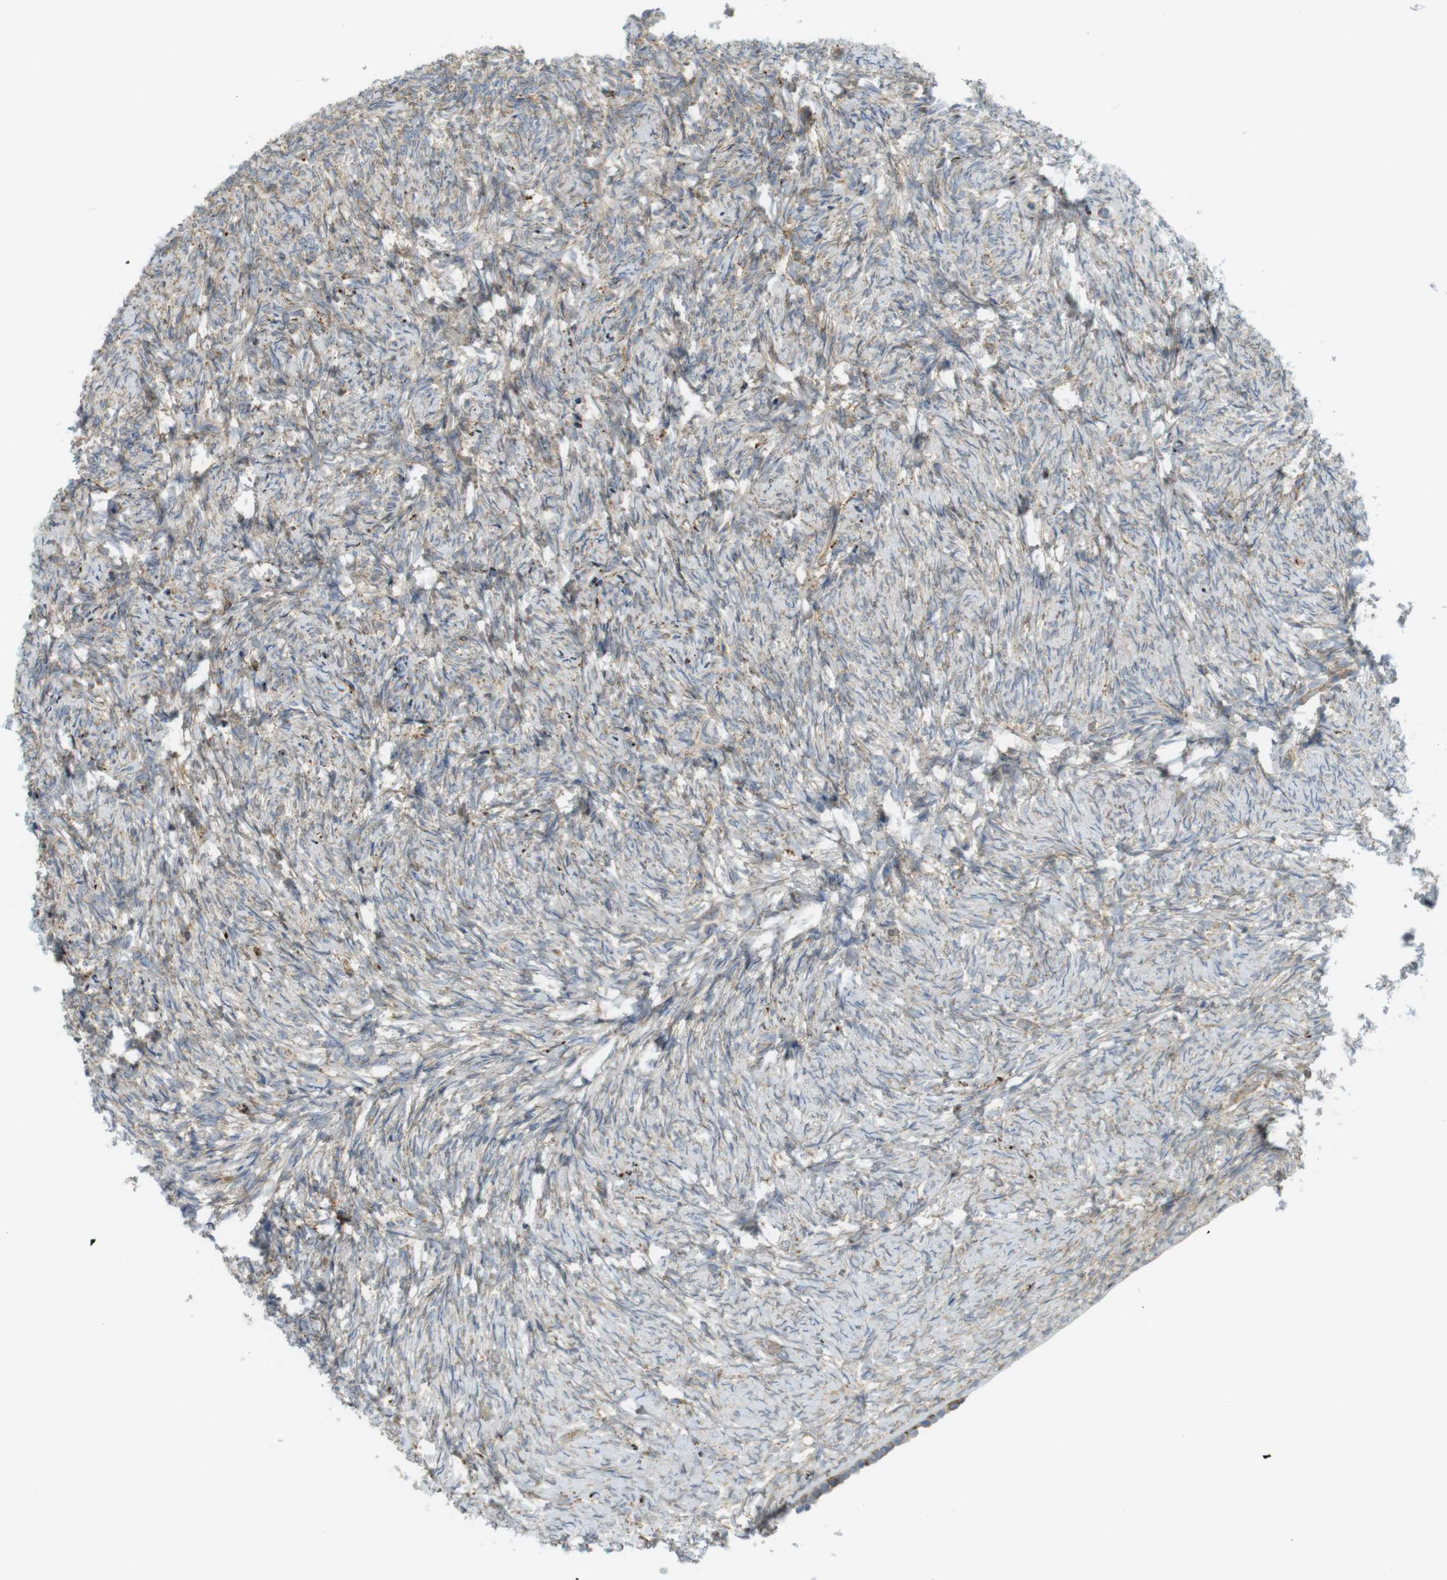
{"staining": {"intensity": "weak", "quantity": ">75%", "location": "cytoplasmic/membranous"}, "tissue": "ovary", "cell_type": "Follicle cells", "image_type": "normal", "snomed": [{"axis": "morphology", "description": "Normal tissue, NOS"}, {"axis": "topography", "description": "Ovary"}], "caption": "Benign ovary exhibits weak cytoplasmic/membranous positivity in about >75% of follicle cells, visualized by immunohistochemistry. (Brightfield microscopy of DAB IHC at high magnification).", "gene": "MBOAT2", "patient": {"sex": "female", "age": 60}}